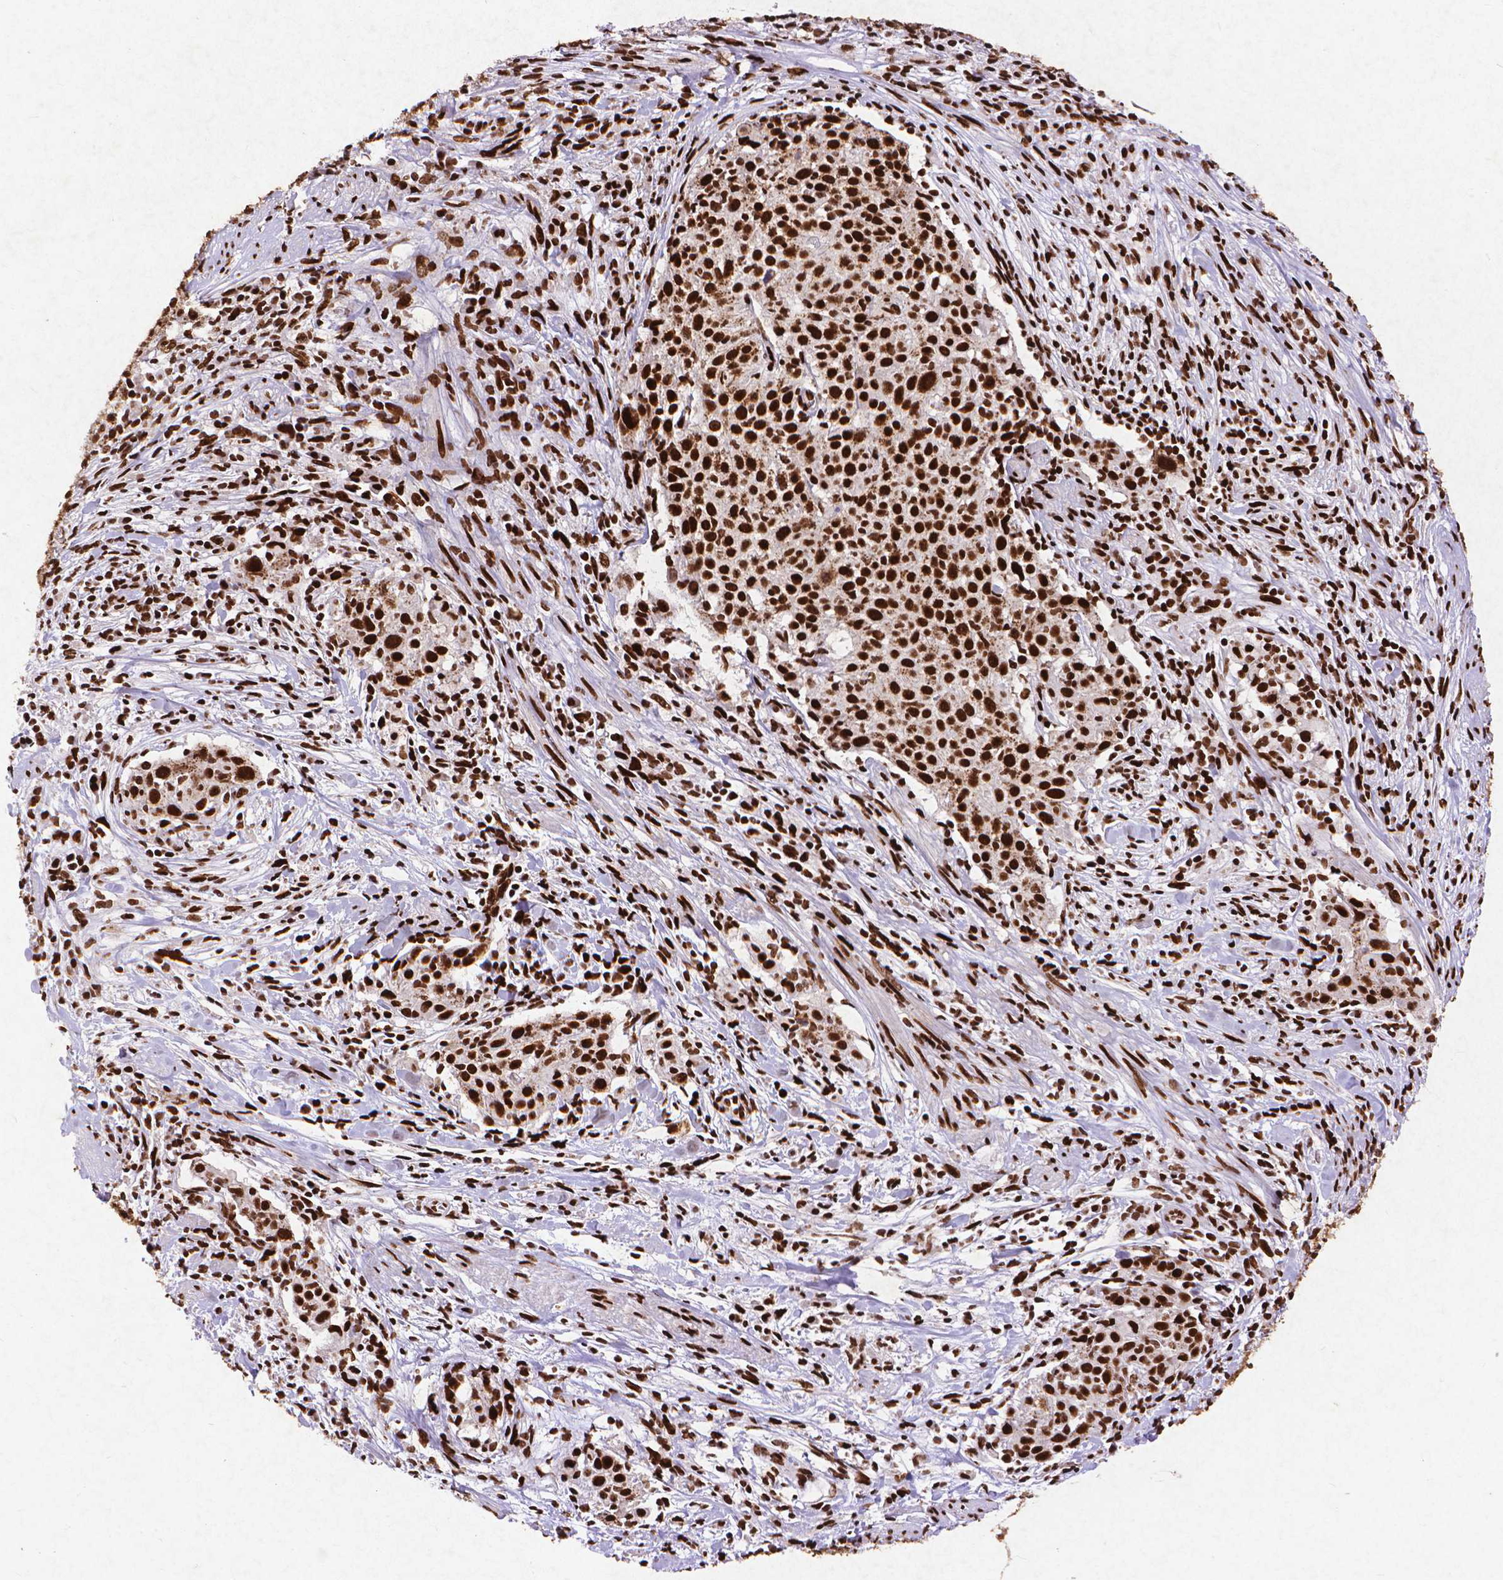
{"staining": {"intensity": "strong", "quantity": ">75%", "location": "nuclear"}, "tissue": "cervical cancer", "cell_type": "Tumor cells", "image_type": "cancer", "snomed": [{"axis": "morphology", "description": "Squamous cell carcinoma, NOS"}, {"axis": "topography", "description": "Cervix"}], "caption": "A micrograph of human cervical cancer (squamous cell carcinoma) stained for a protein demonstrates strong nuclear brown staining in tumor cells.", "gene": "CITED2", "patient": {"sex": "female", "age": 39}}